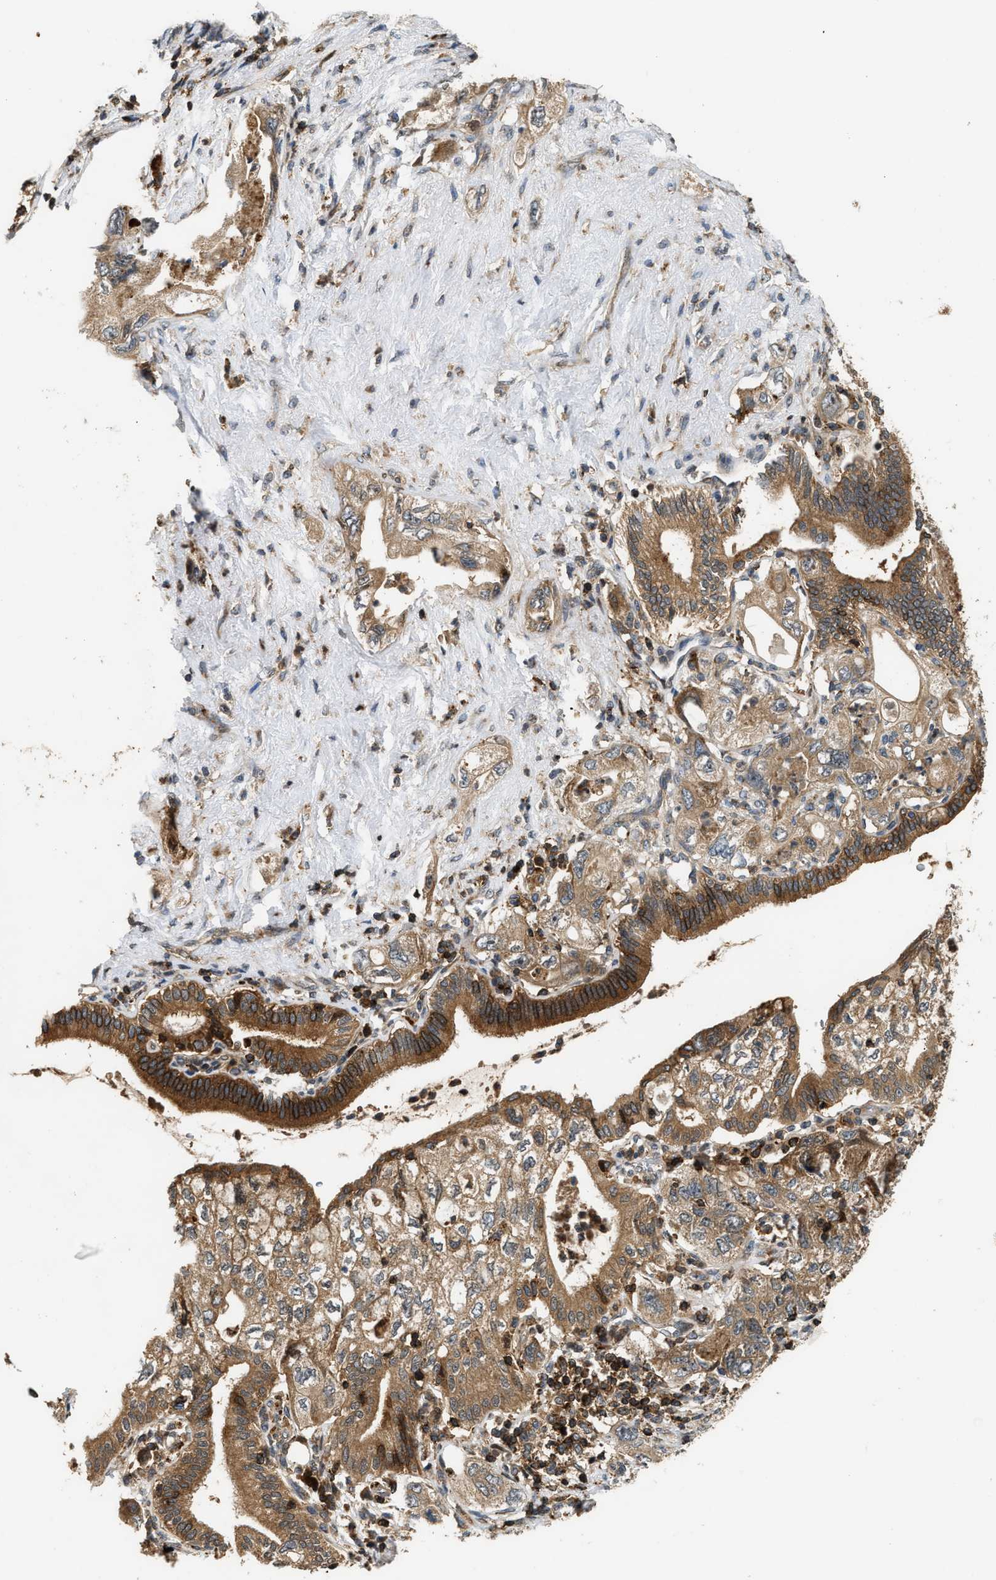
{"staining": {"intensity": "moderate", "quantity": ">75%", "location": "cytoplasmic/membranous"}, "tissue": "pancreatic cancer", "cell_type": "Tumor cells", "image_type": "cancer", "snomed": [{"axis": "morphology", "description": "Adenocarcinoma, NOS"}, {"axis": "topography", "description": "Pancreas"}], "caption": "Immunohistochemical staining of human pancreatic adenocarcinoma displays medium levels of moderate cytoplasmic/membranous expression in about >75% of tumor cells. (IHC, brightfield microscopy, high magnification).", "gene": "SNX5", "patient": {"sex": "female", "age": 73}}